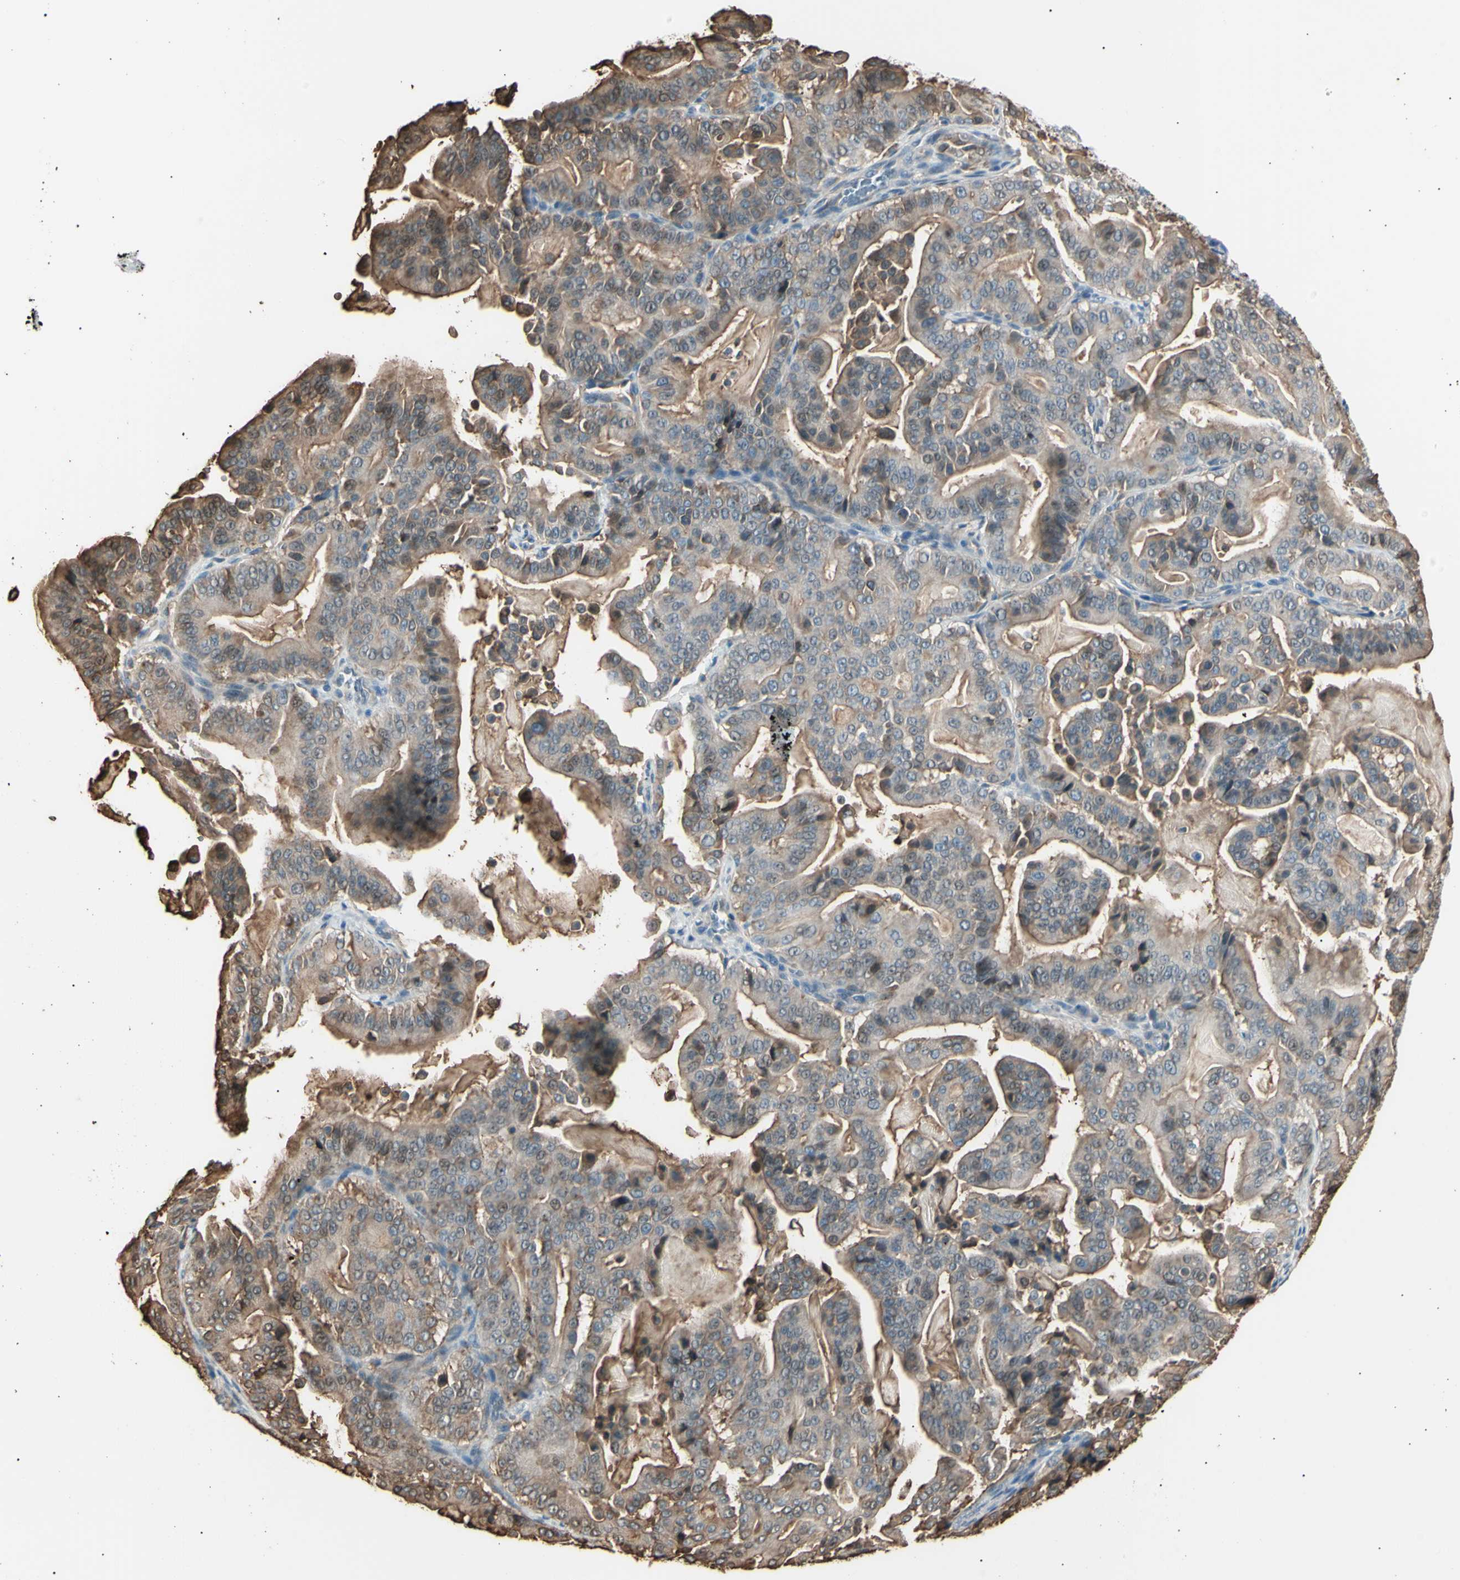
{"staining": {"intensity": "moderate", "quantity": ">75%", "location": "cytoplasmic/membranous"}, "tissue": "pancreatic cancer", "cell_type": "Tumor cells", "image_type": "cancer", "snomed": [{"axis": "morphology", "description": "Adenocarcinoma, NOS"}, {"axis": "topography", "description": "Pancreas"}], "caption": "Immunohistochemistry (IHC) photomicrograph of pancreatic cancer stained for a protein (brown), which reveals medium levels of moderate cytoplasmic/membranous staining in about >75% of tumor cells.", "gene": "LHPP", "patient": {"sex": "male", "age": 63}}